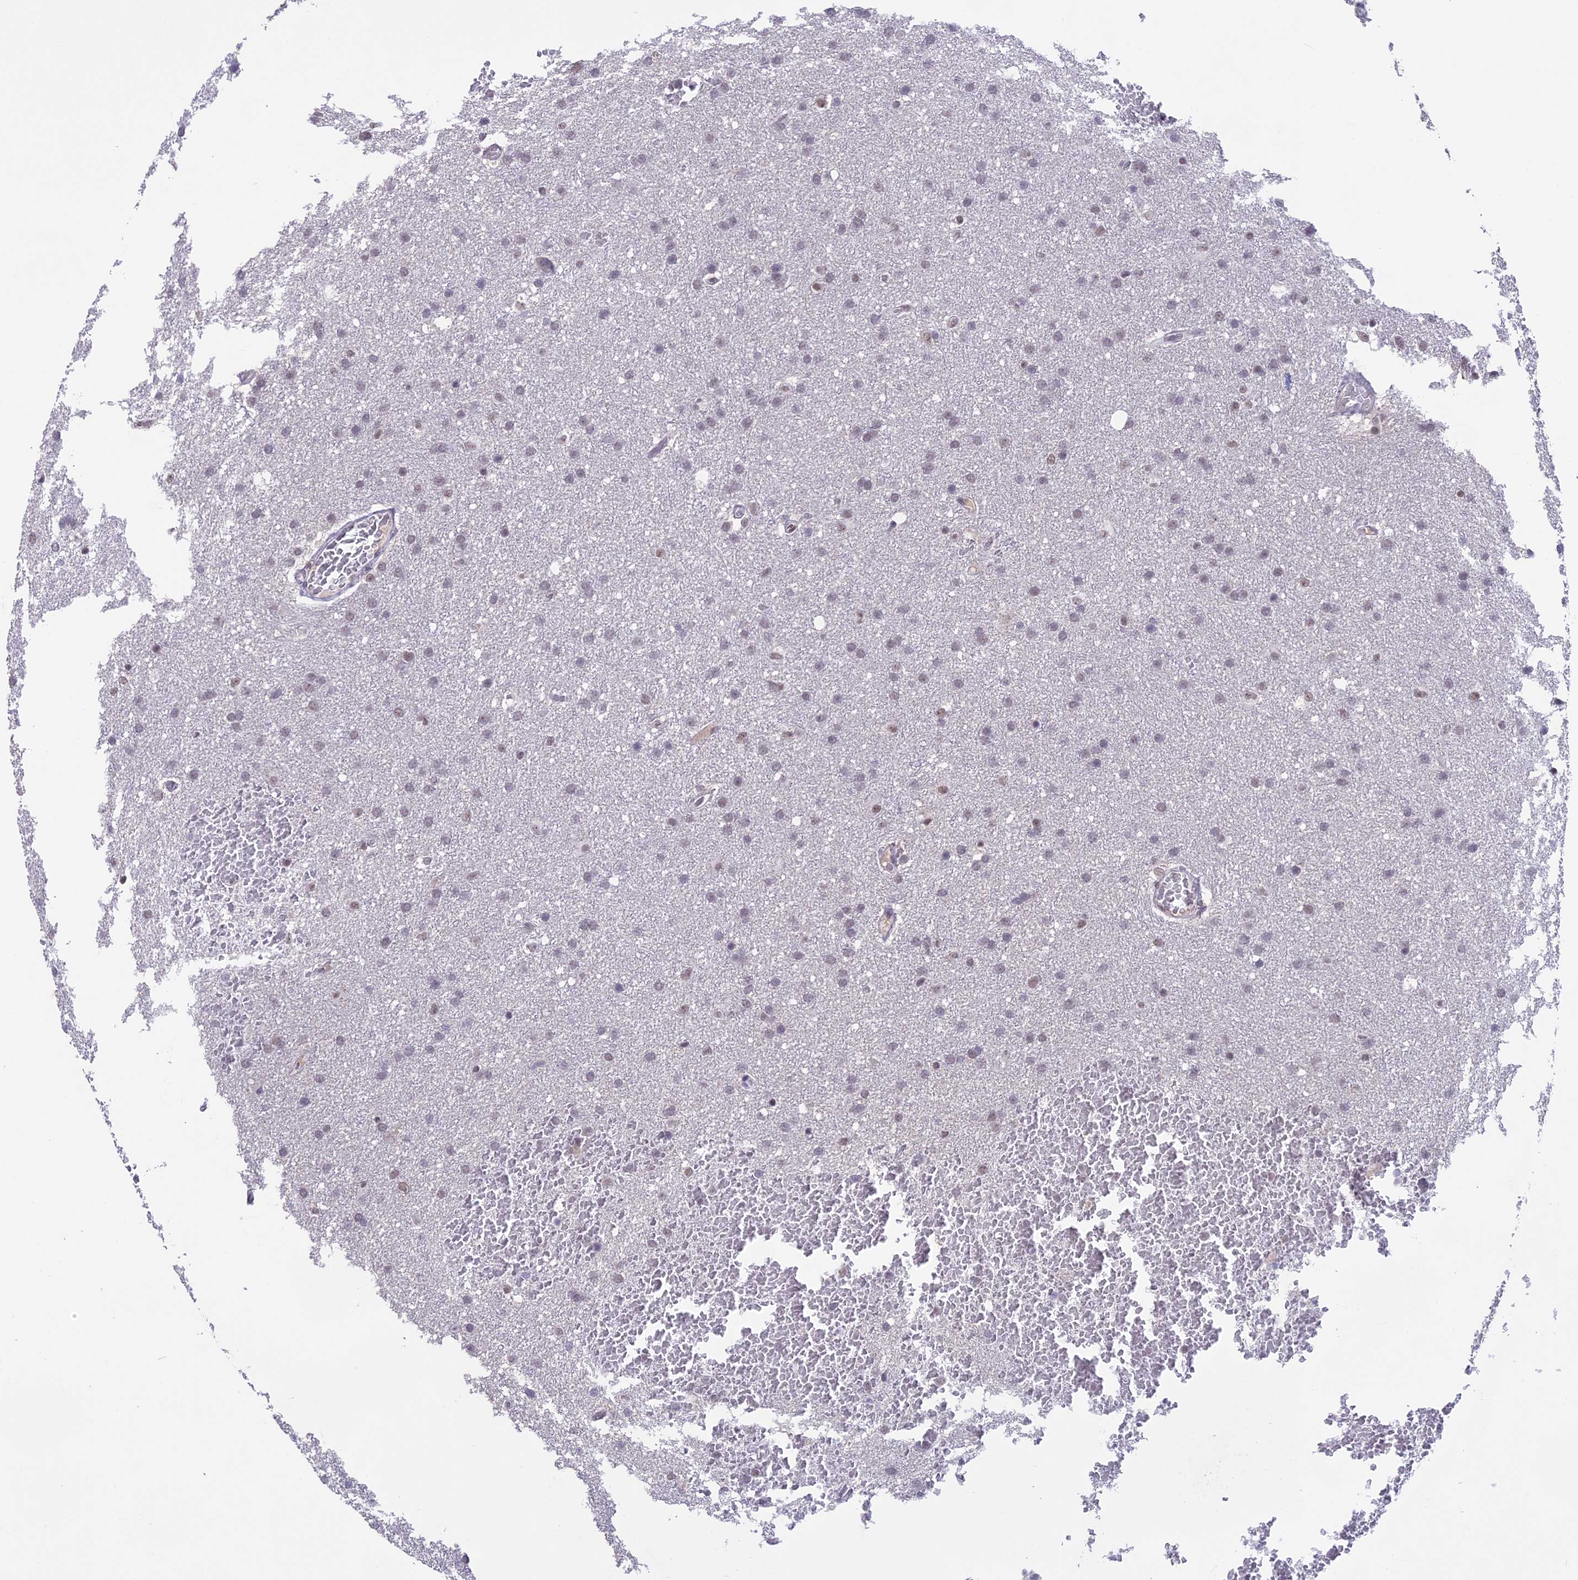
{"staining": {"intensity": "weak", "quantity": "<25%", "location": "nuclear"}, "tissue": "glioma", "cell_type": "Tumor cells", "image_type": "cancer", "snomed": [{"axis": "morphology", "description": "Glioma, malignant, High grade"}, {"axis": "topography", "description": "Cerebral cortex"}], "caption": "Immunohistochemistry (IHC) image of neoplastic tissue: human malignant high-grade glioma stained with DAB demonstrates no significant protein staining in tumor cells.", "gene": "SETD2", "patient": {"sex": "female", "age": 36}}